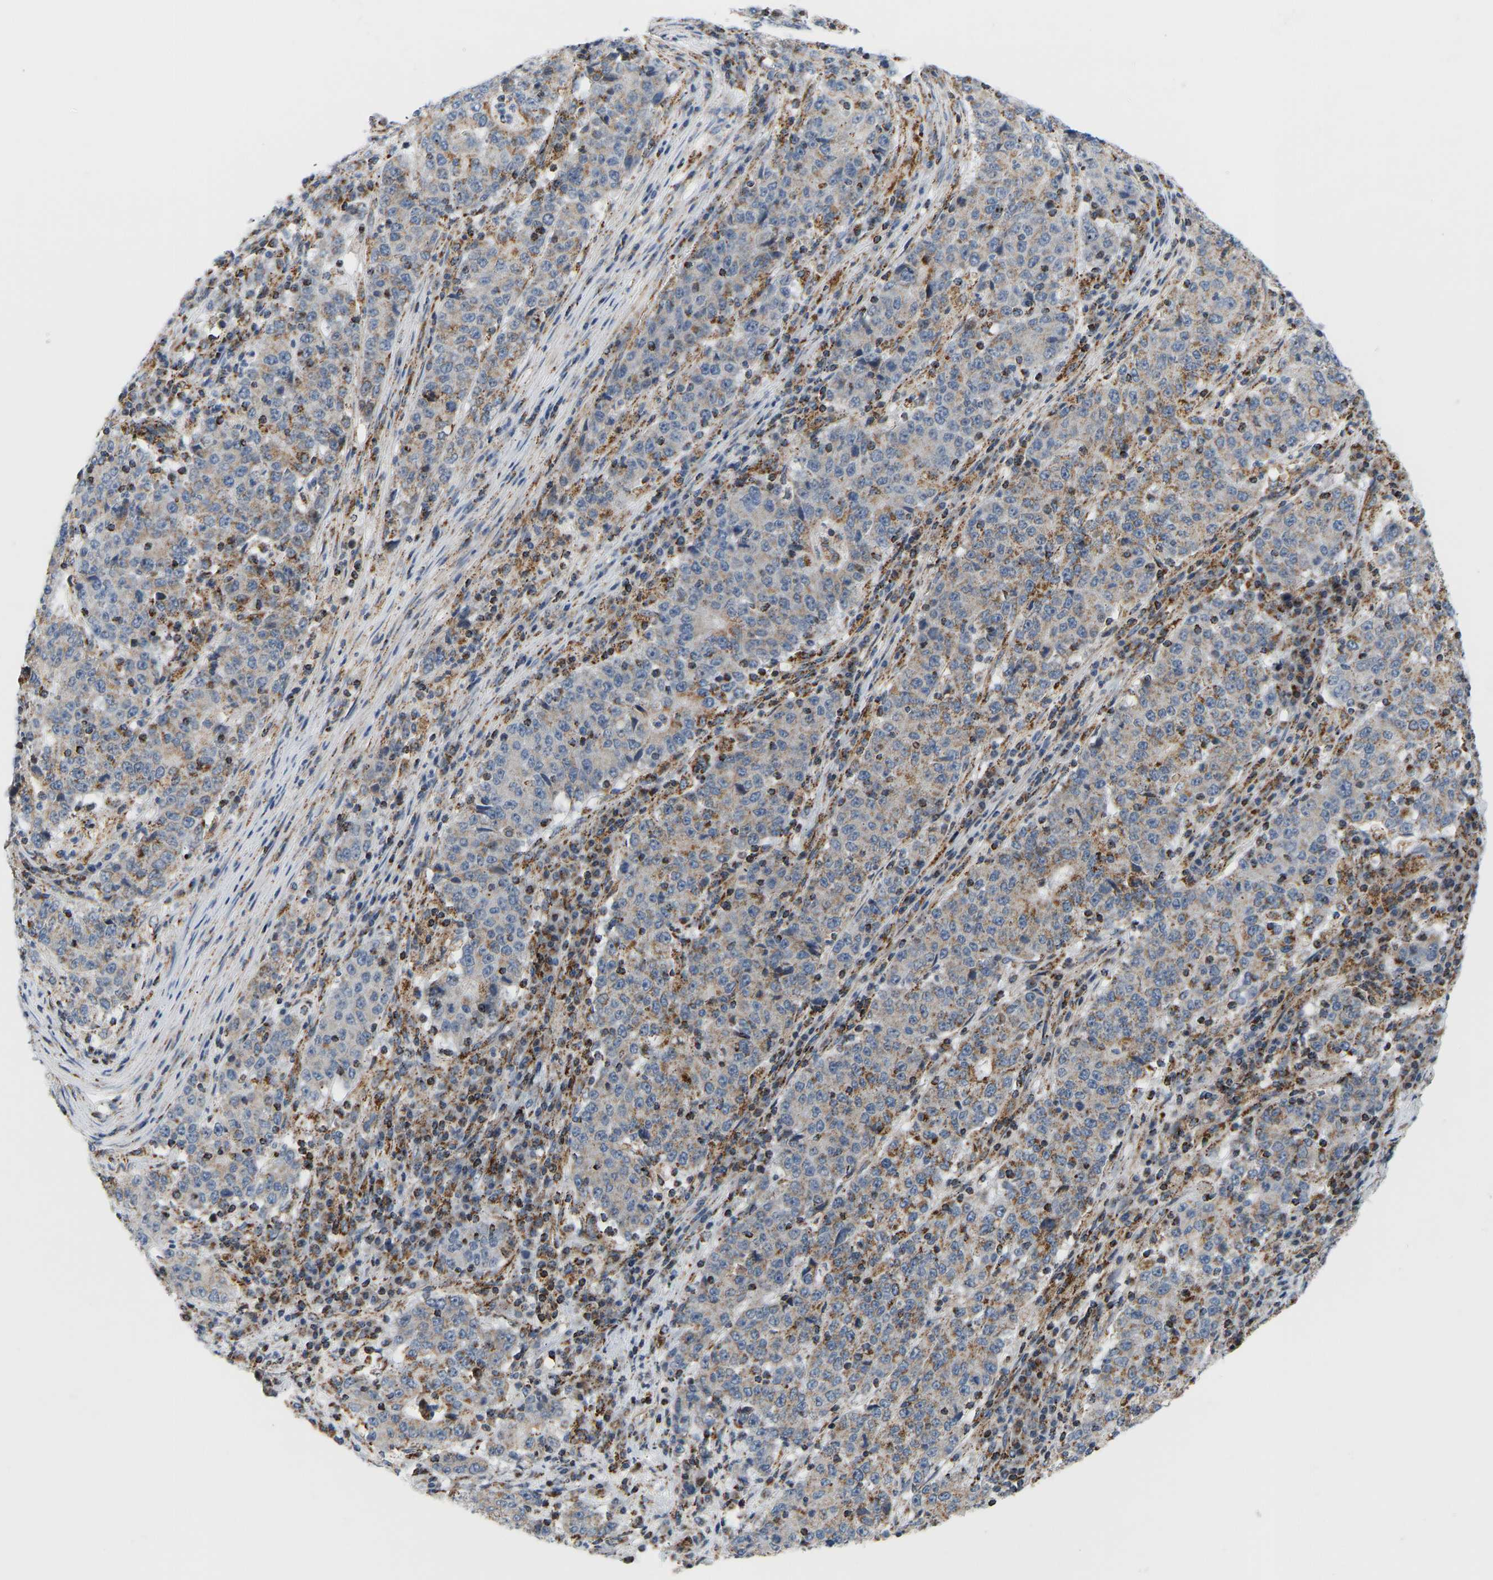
{"staining": {"intensity": "moderate", "quantity": ">75%", "location": "cytoplasmic/membranous"}, "tissue": "stomach cancer", "cell_type": "Tumor cells", "image_type": "cancer", "snomed": [{"axis": "morphology", "description": "Adenocarcinoma, NOS"}, {"axis": "topography", "description": "Stomach"}], "caption": "Protein analysis of stomach cancer tissue reveals moderate cytoplasmic/membranous expression in approximately >75% of tumor cells.", "gene": "GPSM2", "patient": {"sex": "male", "age": 59}}